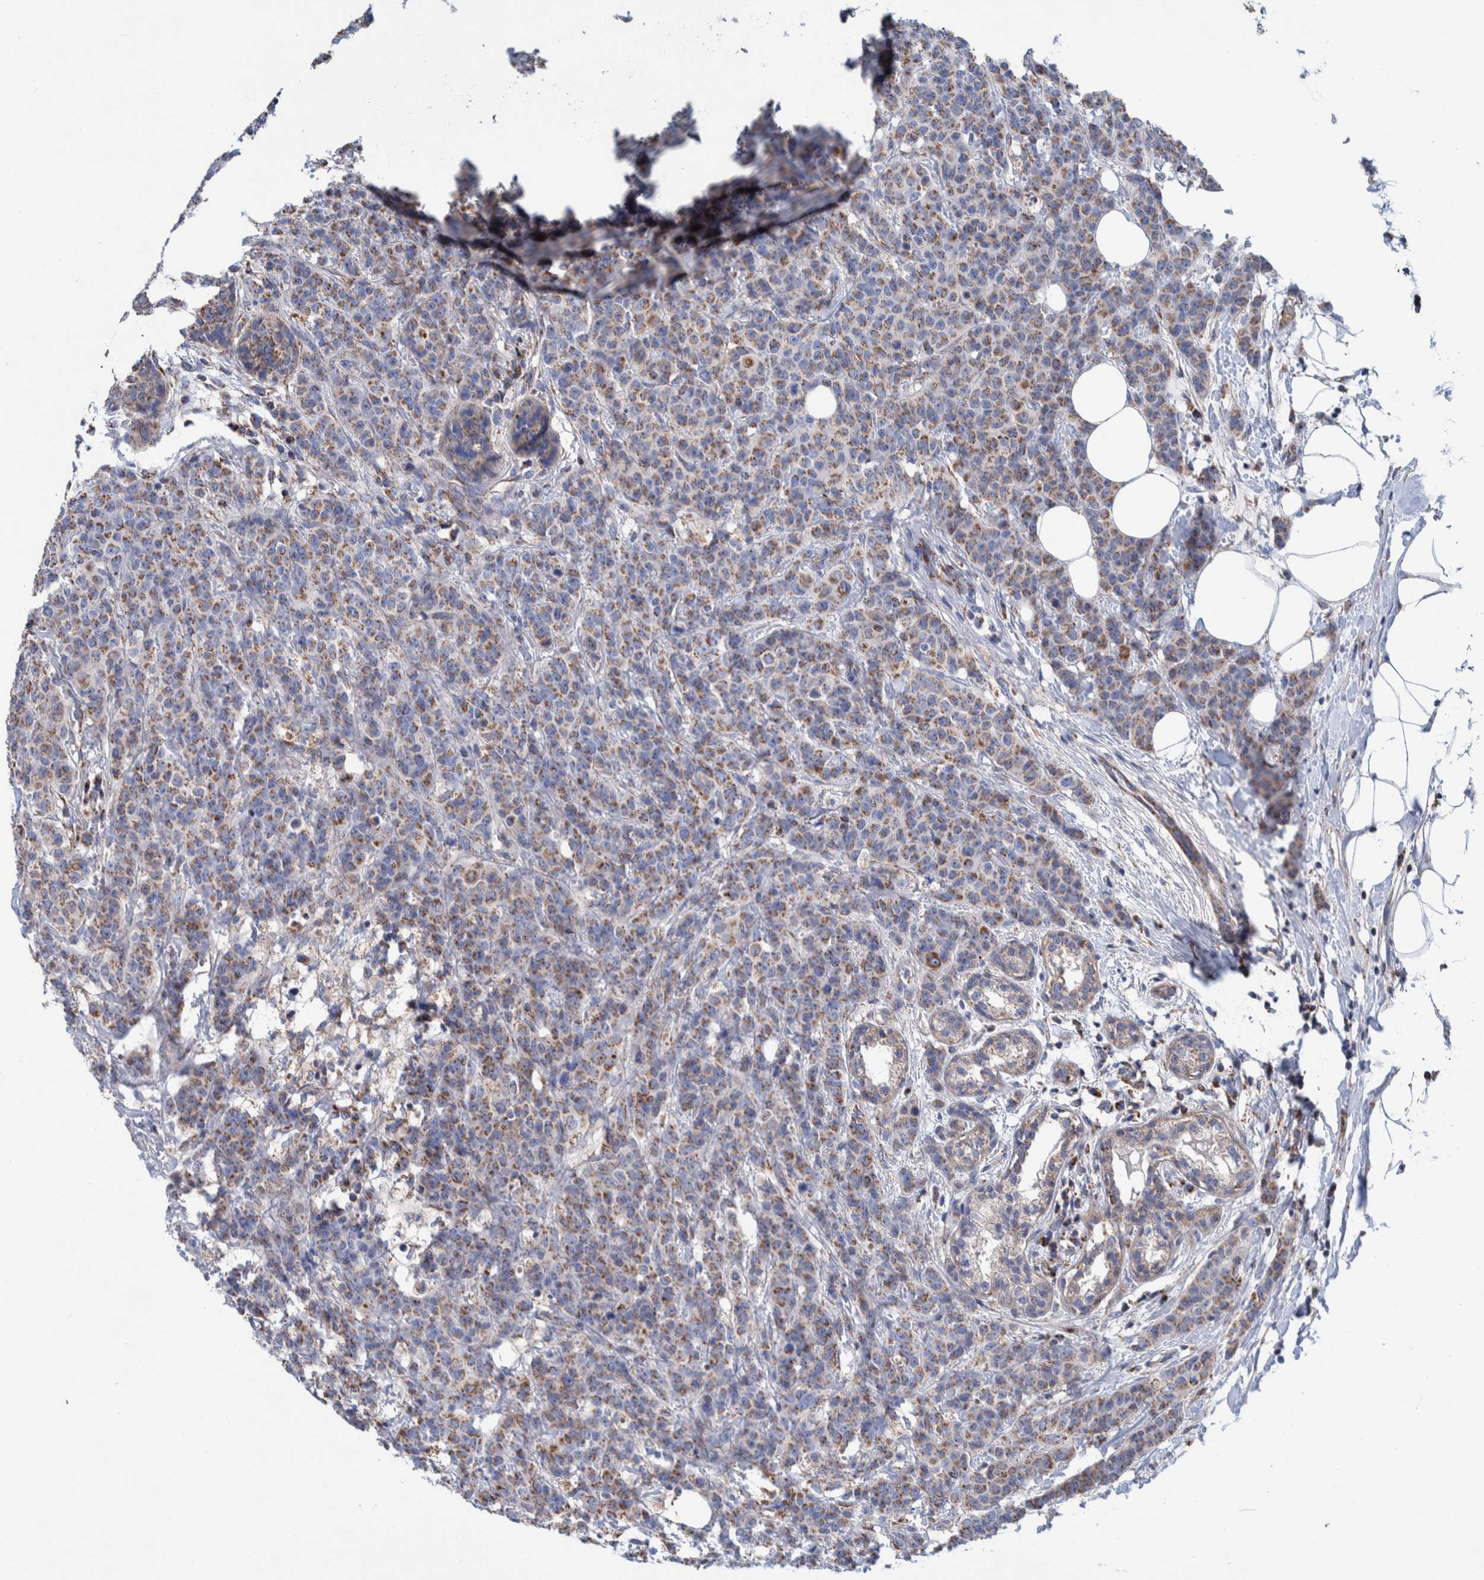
{"staining": {"intensity": "moderate", "quantity": ">75%", "location": "cytoplasmic/membranous"}, "tissue": "breast cancer", "cell_type": "Tumor cells", "image_type": "cancer", "snomed": [{"axis": "morphology", "description": "Normal tissue, NOS"}, {"axis": "morphology", "description": "Duct carcinoma"}, {"axis": "topography", "description": "Breast"}], "caption": "Breast cancer (intraductal carcinoma) stained for a protein shows moderate cytoplasmic/membranous positivity in tumor cells. The protein is stained brown, and the nuclei are stained in blue (DAB IHC with brightfield microscopy, high magnification).", "gene": "DECR1", "patient": {"sex": "female", "age": 40}}